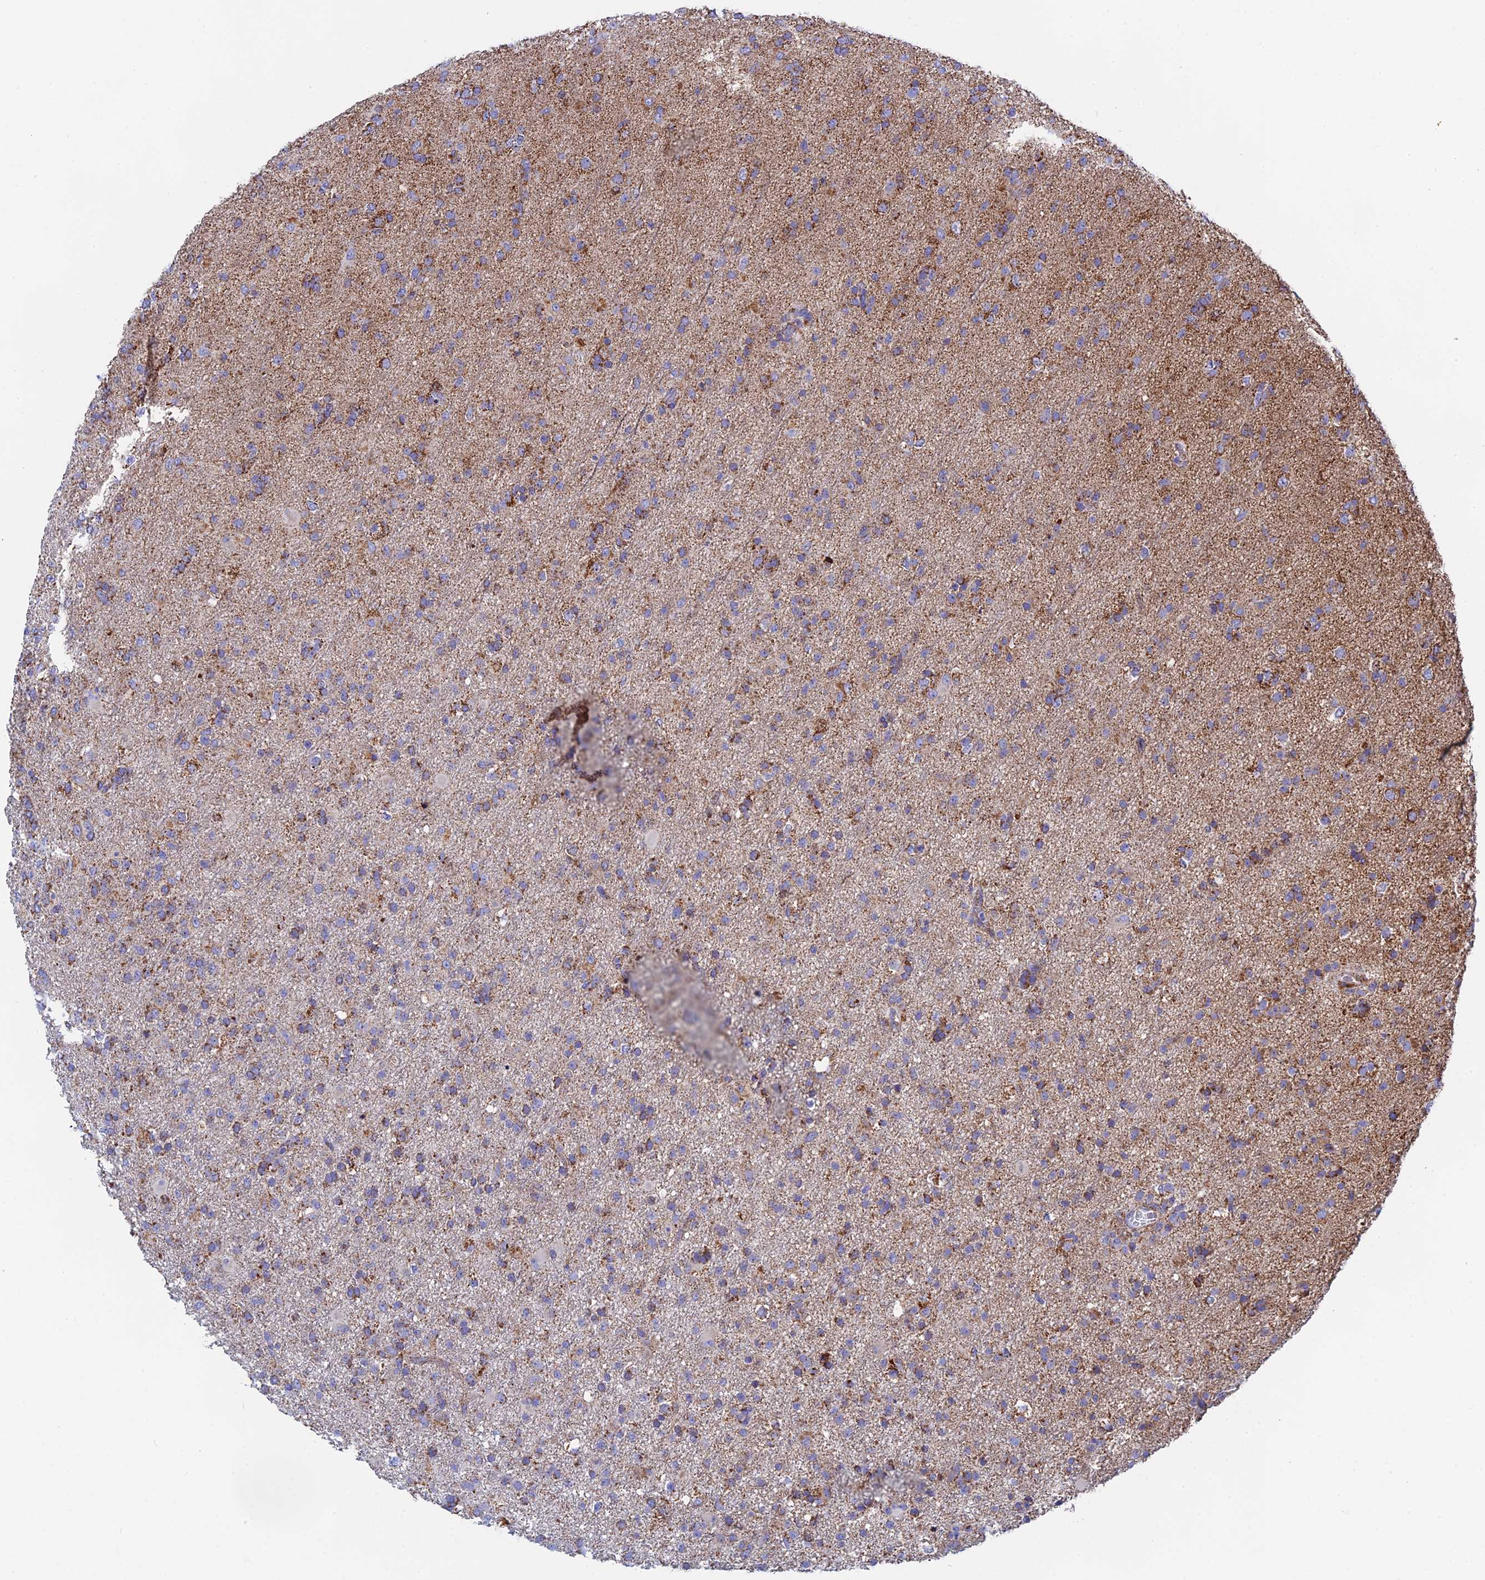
{"staining": {"intensity": "moderate", "quantity": "25%-75%", "location": "cytoplasmic/membranous"}, "tissue": "glioma", "cell_type": "Tumor cells", "image_type": "cancer", "snomed": [{"axis": "morphology", "description": "Glioma, malignant, Low grade"}, {"axis": "topography", "description": "Brain"}], "caption": "This is an image of immunohistochemistry staining of low-grade glioma (malignant), which shows moderate expression in the cytoplasmic/membranous of tumor cells.", "gene": "NDUFA5", "patient": {"sex": "male", "age": 65}}